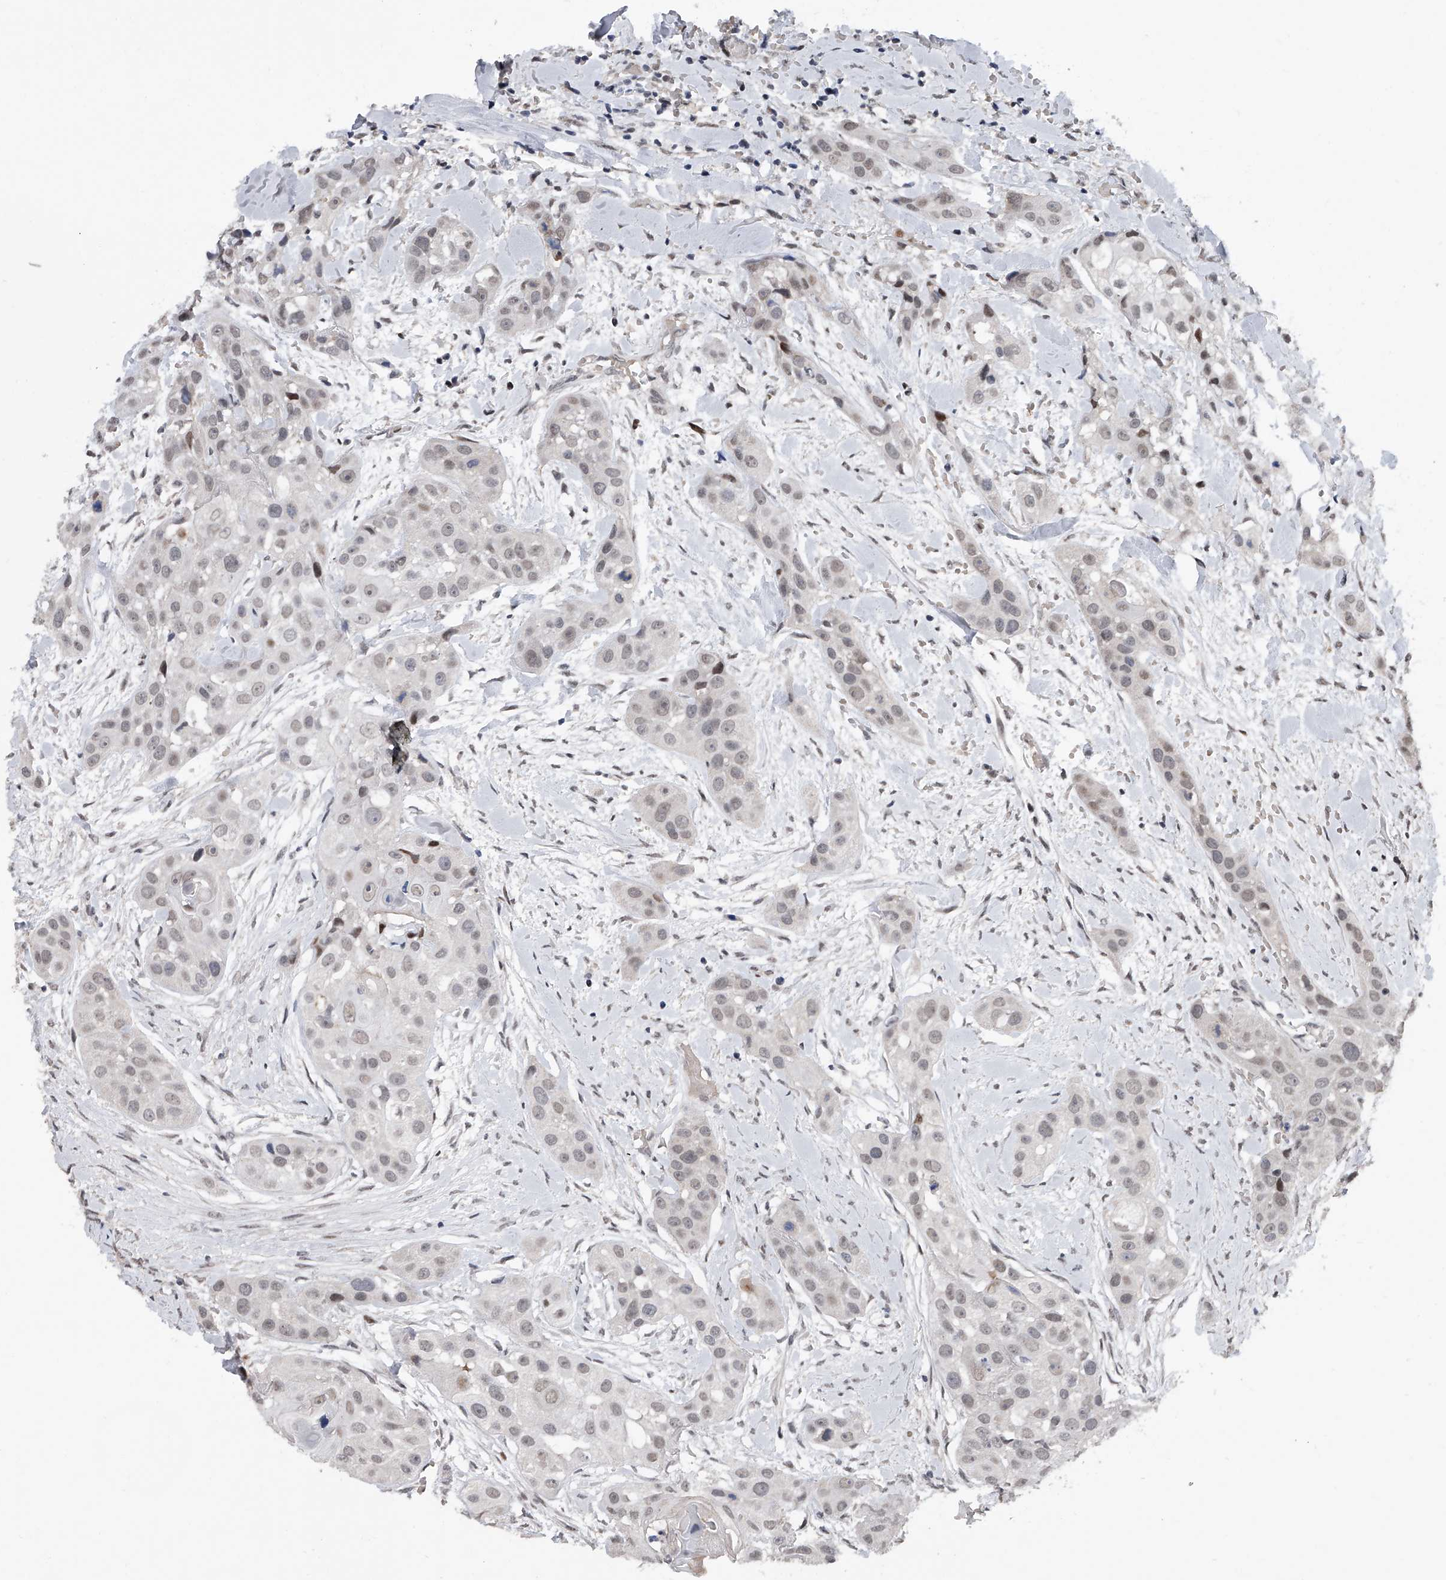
{"staining": {"intensity": "negative", "quantity": "none", "location": "none"}, "tissue": "head and neck cancer", "cell_type": "Tumor cells", "image_type": "cancer", "snomed": [{"axis": "morphology", "description": "Normal tissue, NOS"}, {"axis": "morphology", "description": "Squamous cell carcinoma, NOS"}, {"axis": "topography", "description": "Skeletal muscle"}, {"axis": "topography", "description": "Head-Neck"}], "caption": "High magnification brightfield microscopy of head and neck cancer (squamous cell carcinoma) stained with DAB (brown) and counterstained with hematoxylin (blue): tumor cells show no significant positivity.", "gene": "ZNF426", "patient": {"sex": "male", "age": 51}}